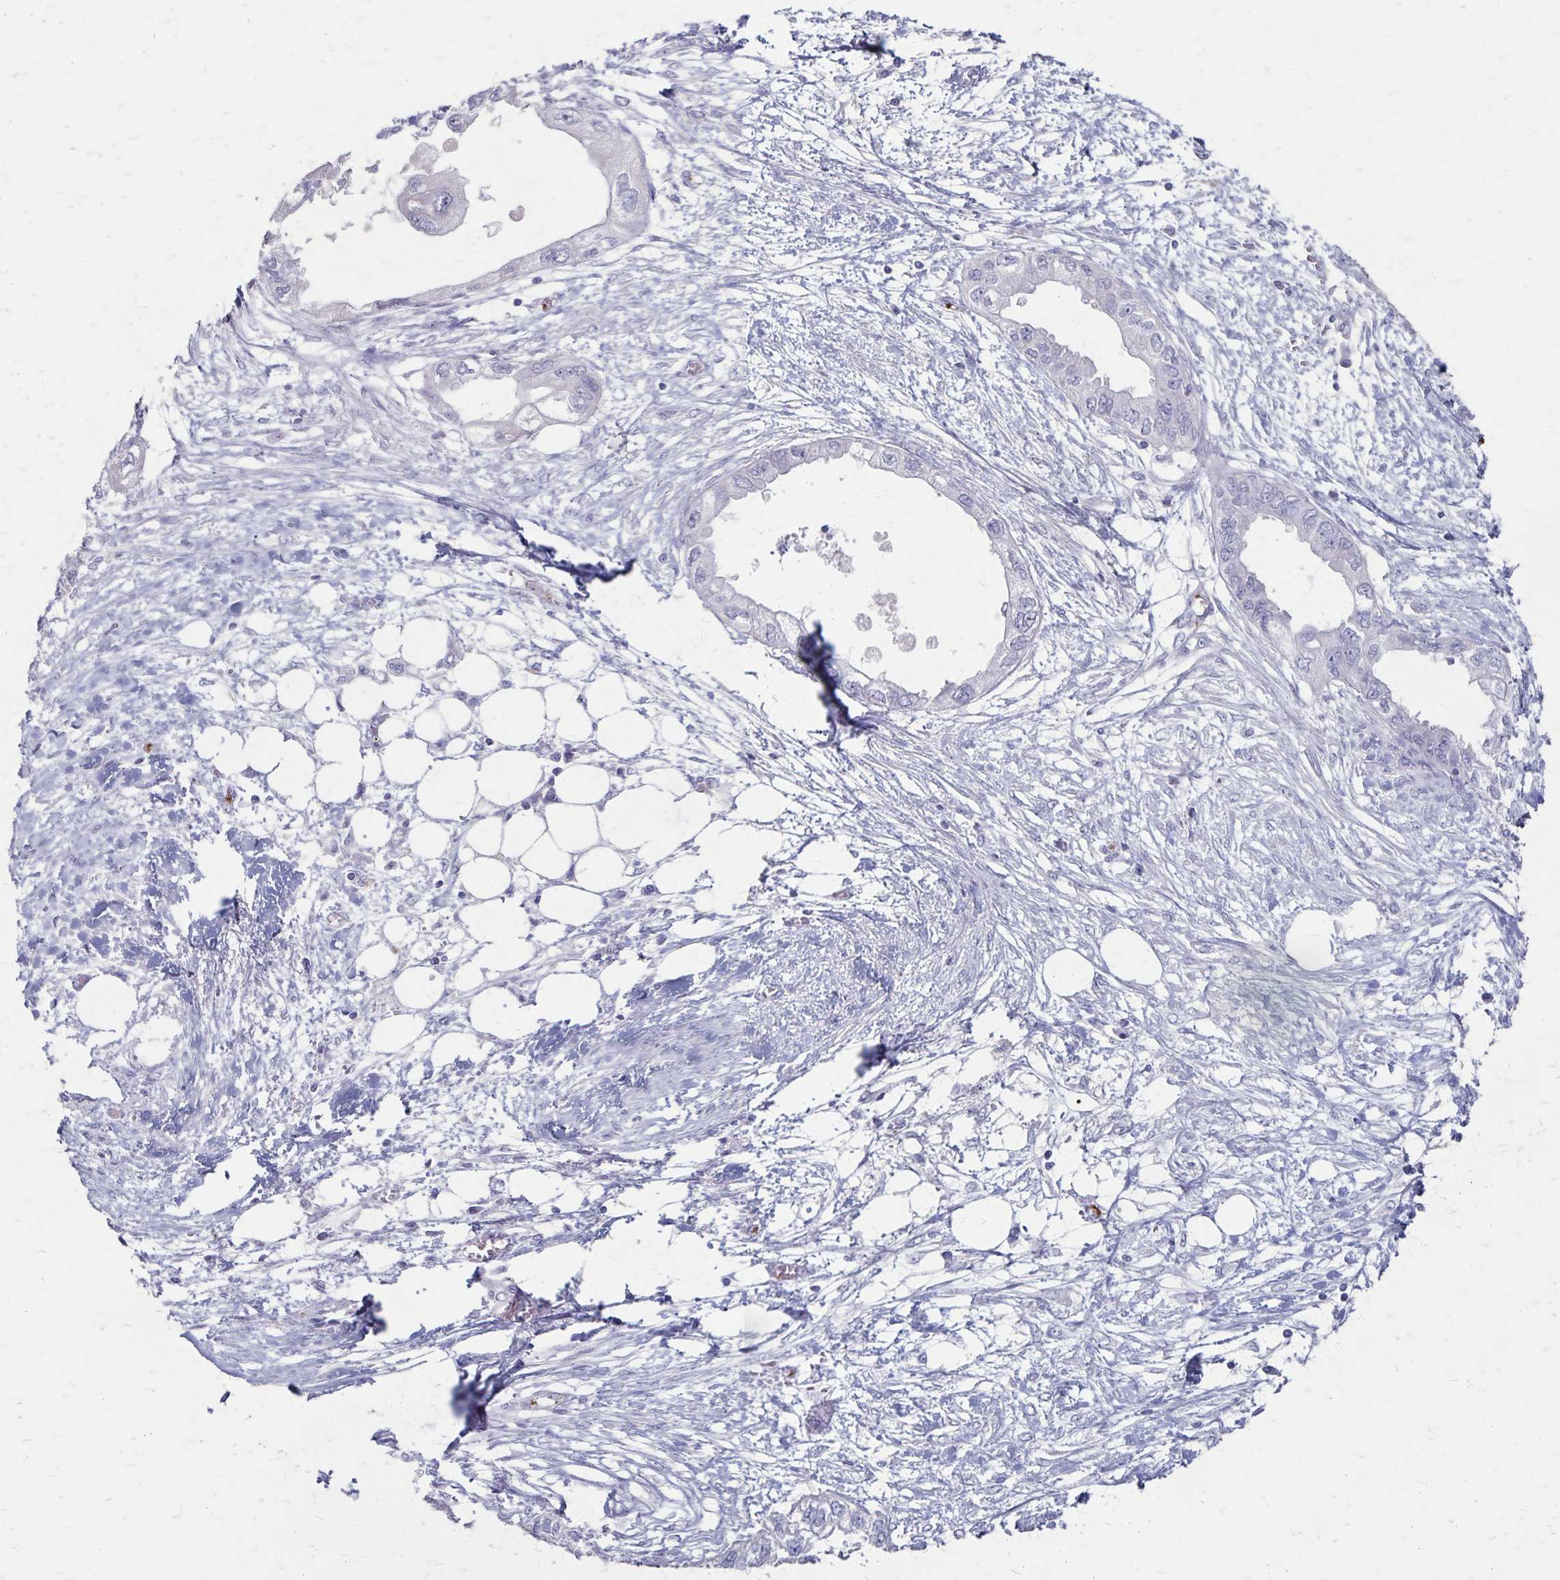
{"staining": {"intensity": "negative", "quantity": "none", "location": "none"}, "tissue": "endometrial cancer", "cell_type": "Tumor cells", "image_type": "cancer", "snomed": [{"axis": "morphology", "description": "Adenocarcinoma, NOS"}, {"axis": "morphology", "description": "Adenocarcinoma, metastatic, NOS"}, {"axis": "topography", "description": "Adipose tissue"}, {"axis": "topography", "description": "Endometrium"}], "caption": "Human endometrial adenocarcinoma stained for a protein using immunohistochemistry (IHC) exhibits no positivity in tumor cells.", "gene": "RASL10B", "patient": {"sex": "female", "age": 67}}